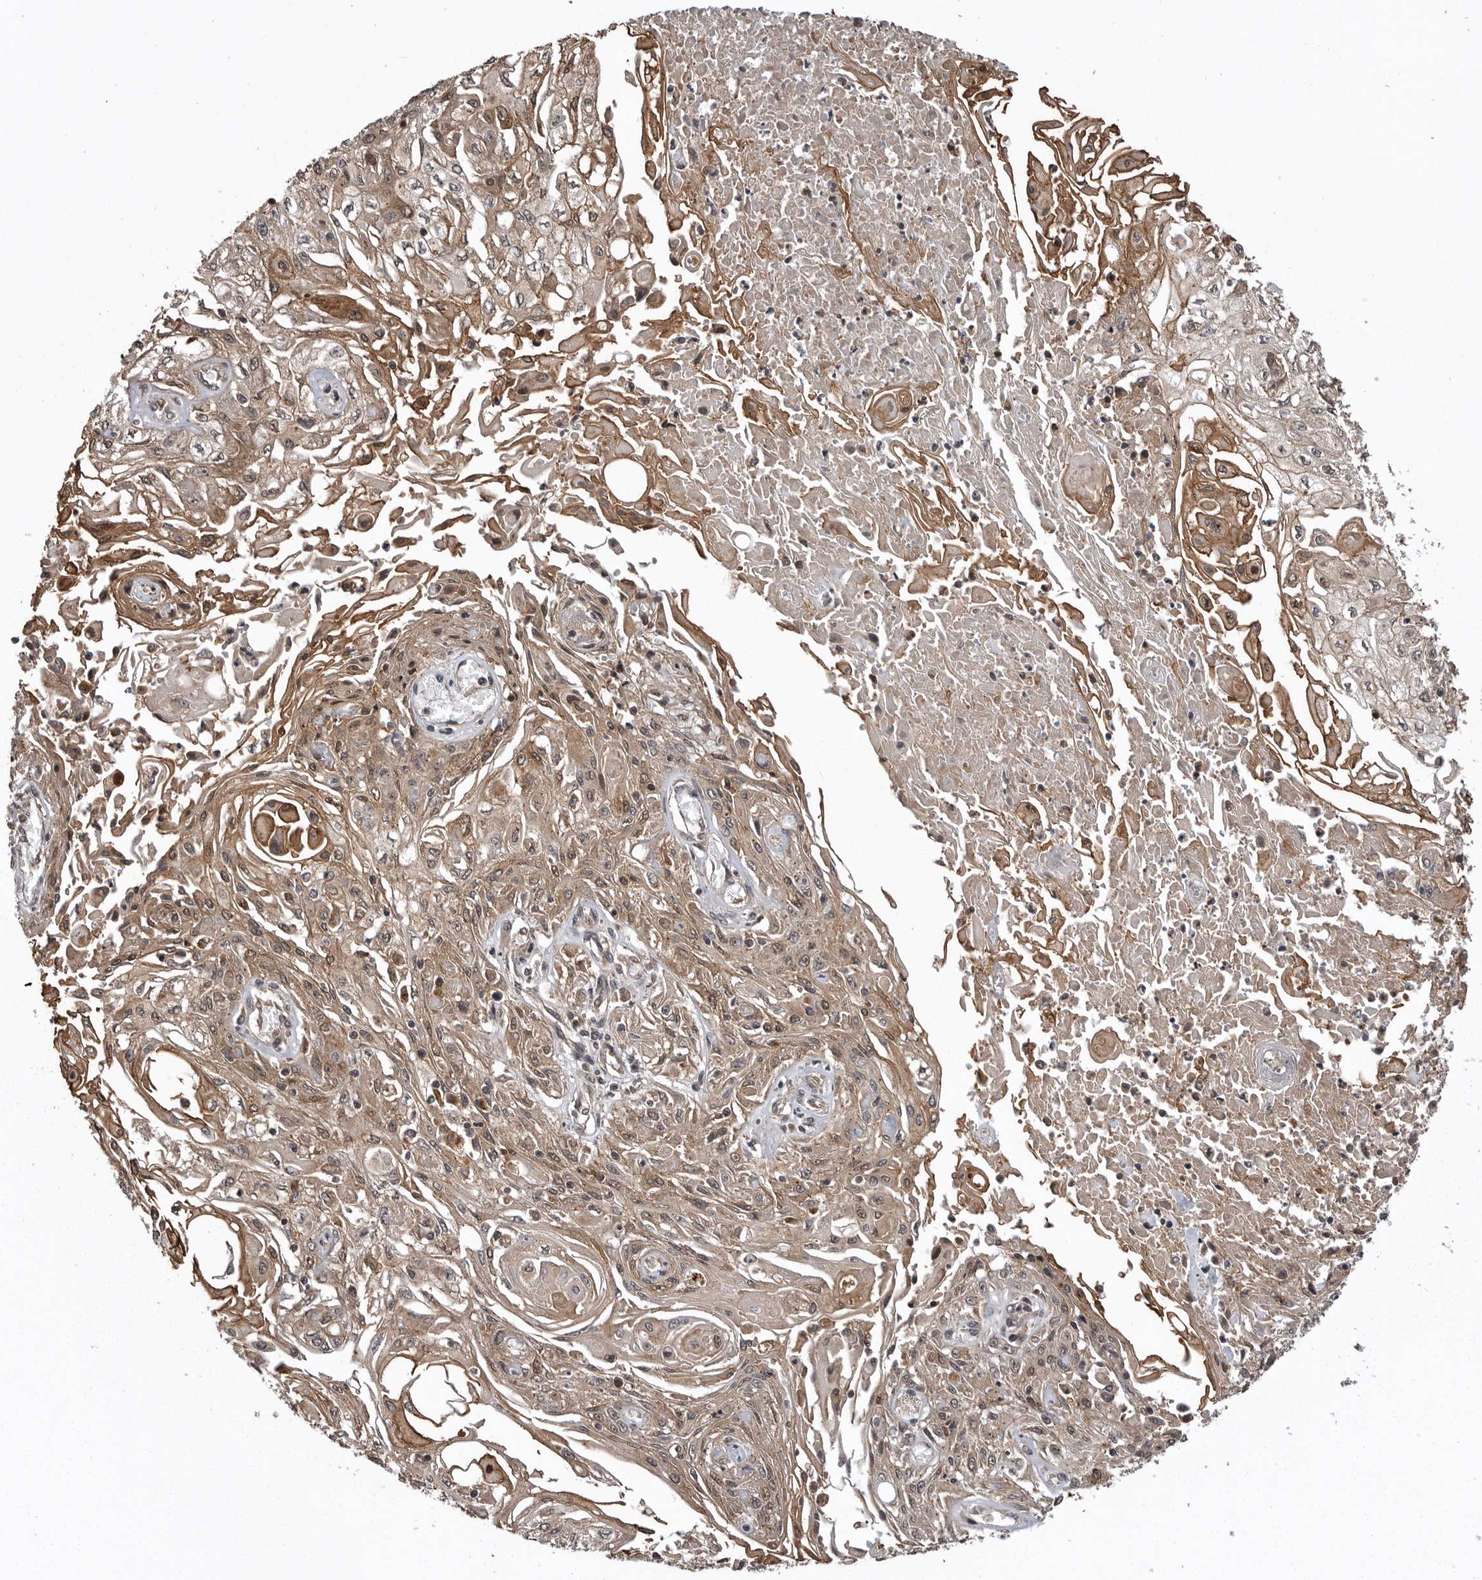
{"staining": {"intensity": "weak", "quantity": ">75%", "location": "cytoplasmic/membranous,nuclear"}, "tissue": "skin cancer", "cell_type": "Tumor cells", "image_type": "cancer", "snomed": [{"axis": "morphology", "description": "Squamous cell carcinoma, NOS"}, {"axis": "morphology", "description": "Squamous cell carcinoma, metastatic, NOS"}, {"axis": "topography", "description": "Skin"}, {"axis": "topography", "description": "Lymph node"}], "caption": "Protein analysis of squamous cell carcinoma (skin) tissue reveals weak cytoplasmic/membranous and nuclear staining in approximately >75% of tumor cells.", "gene": "AOAH", "patient": {"sex": "male", "age": 75}}